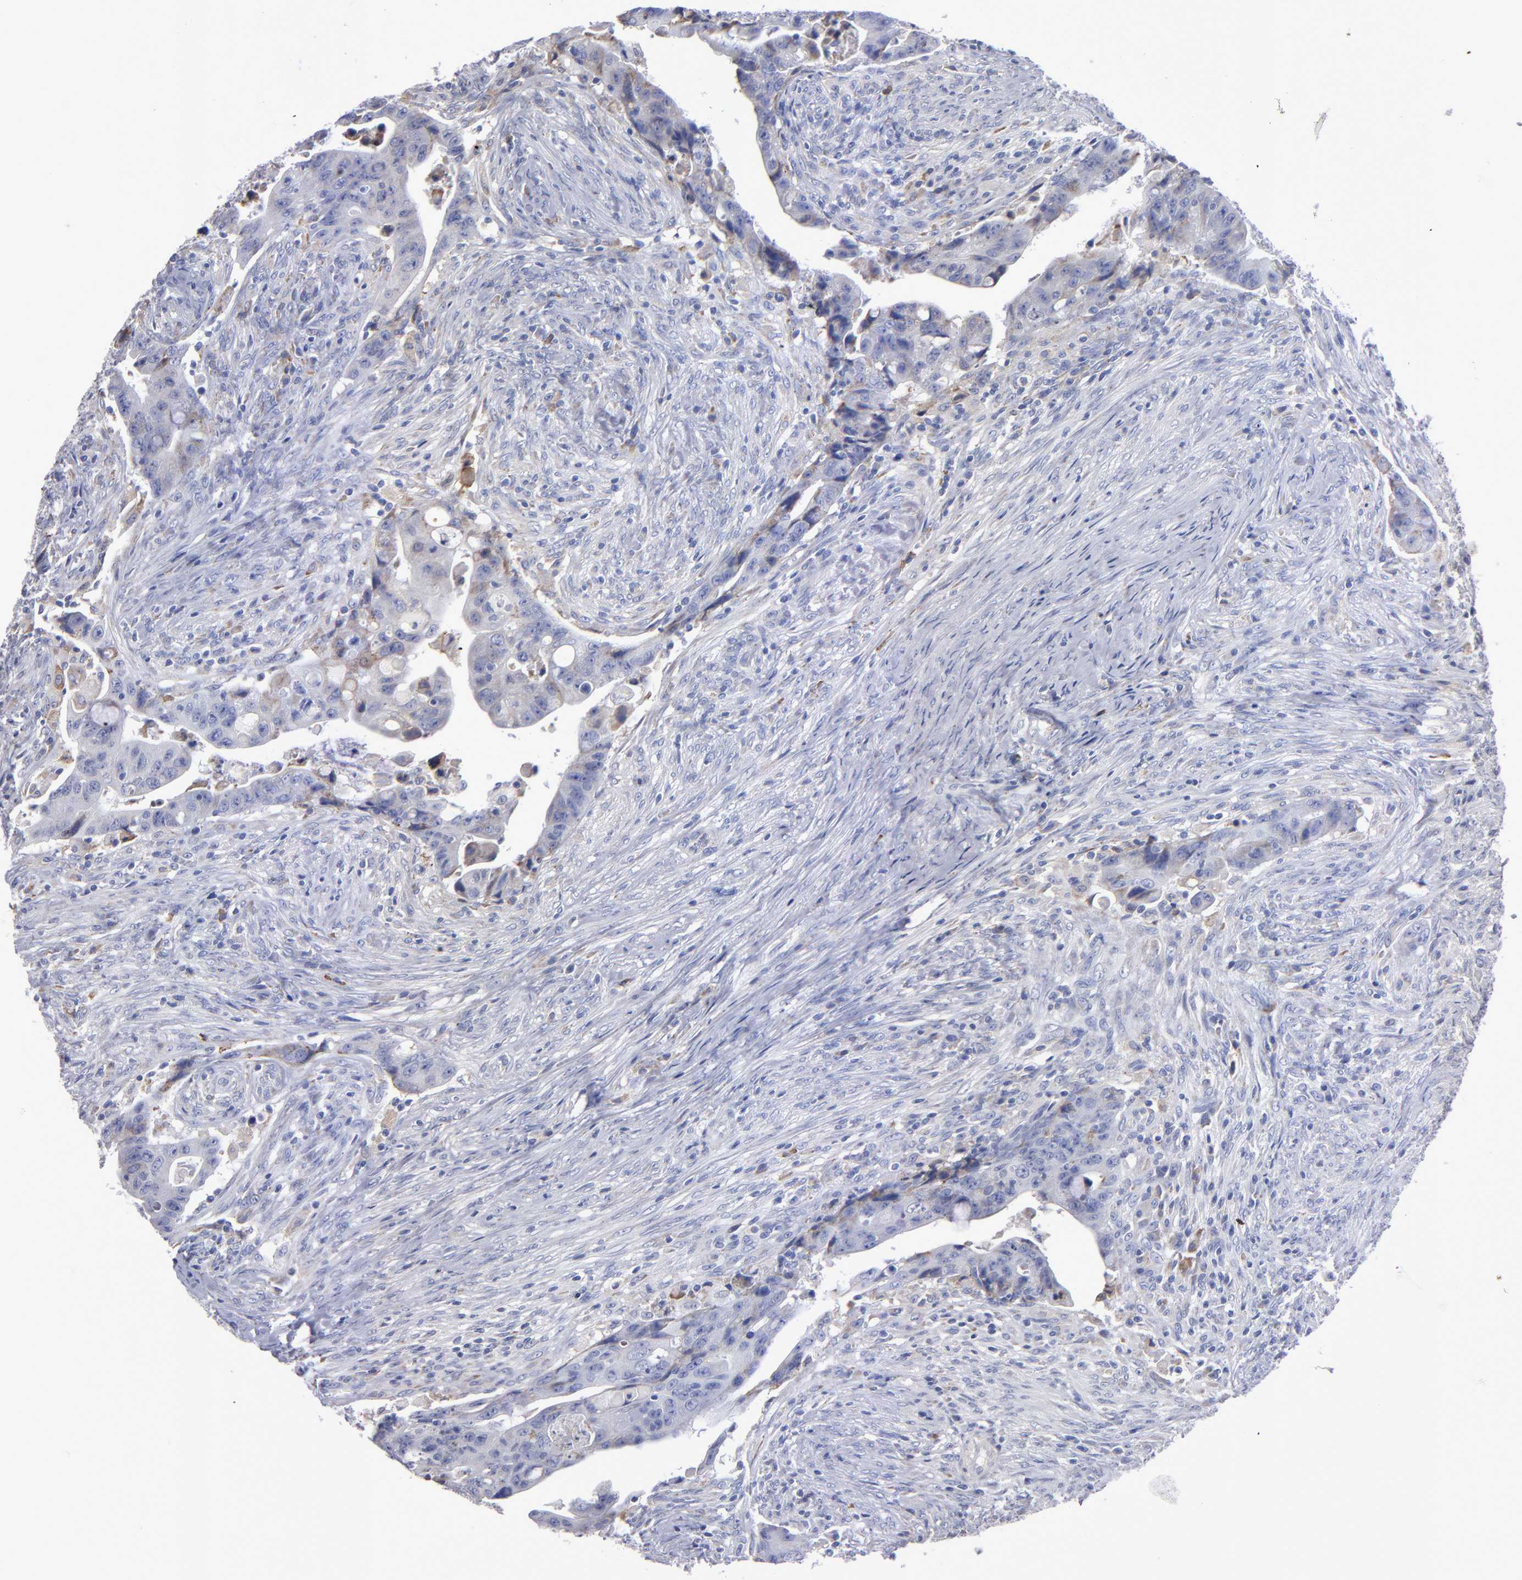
{"staining": {"intensity": "weak", "quantity": "<25%", "location": "cytoplasmic/membranous"}, "tissue": "colorectal cancer", "cell_type": "Tumor cells", "image_type": "cancer", "snomed": [{"axis": "morphology", "description": "Adenocarcinoma, NOS"}, {"axis": "topography", "description": "Rectum"}], "caption": "Immunohistochemistry of colorectal cancer shows no staining in tumor cells. (DAB immunohistochemistry visualized using brightfield microscopy, high magnification).", "gene": "MFGE8", "patient": {"sex": "female", "age": 71}}